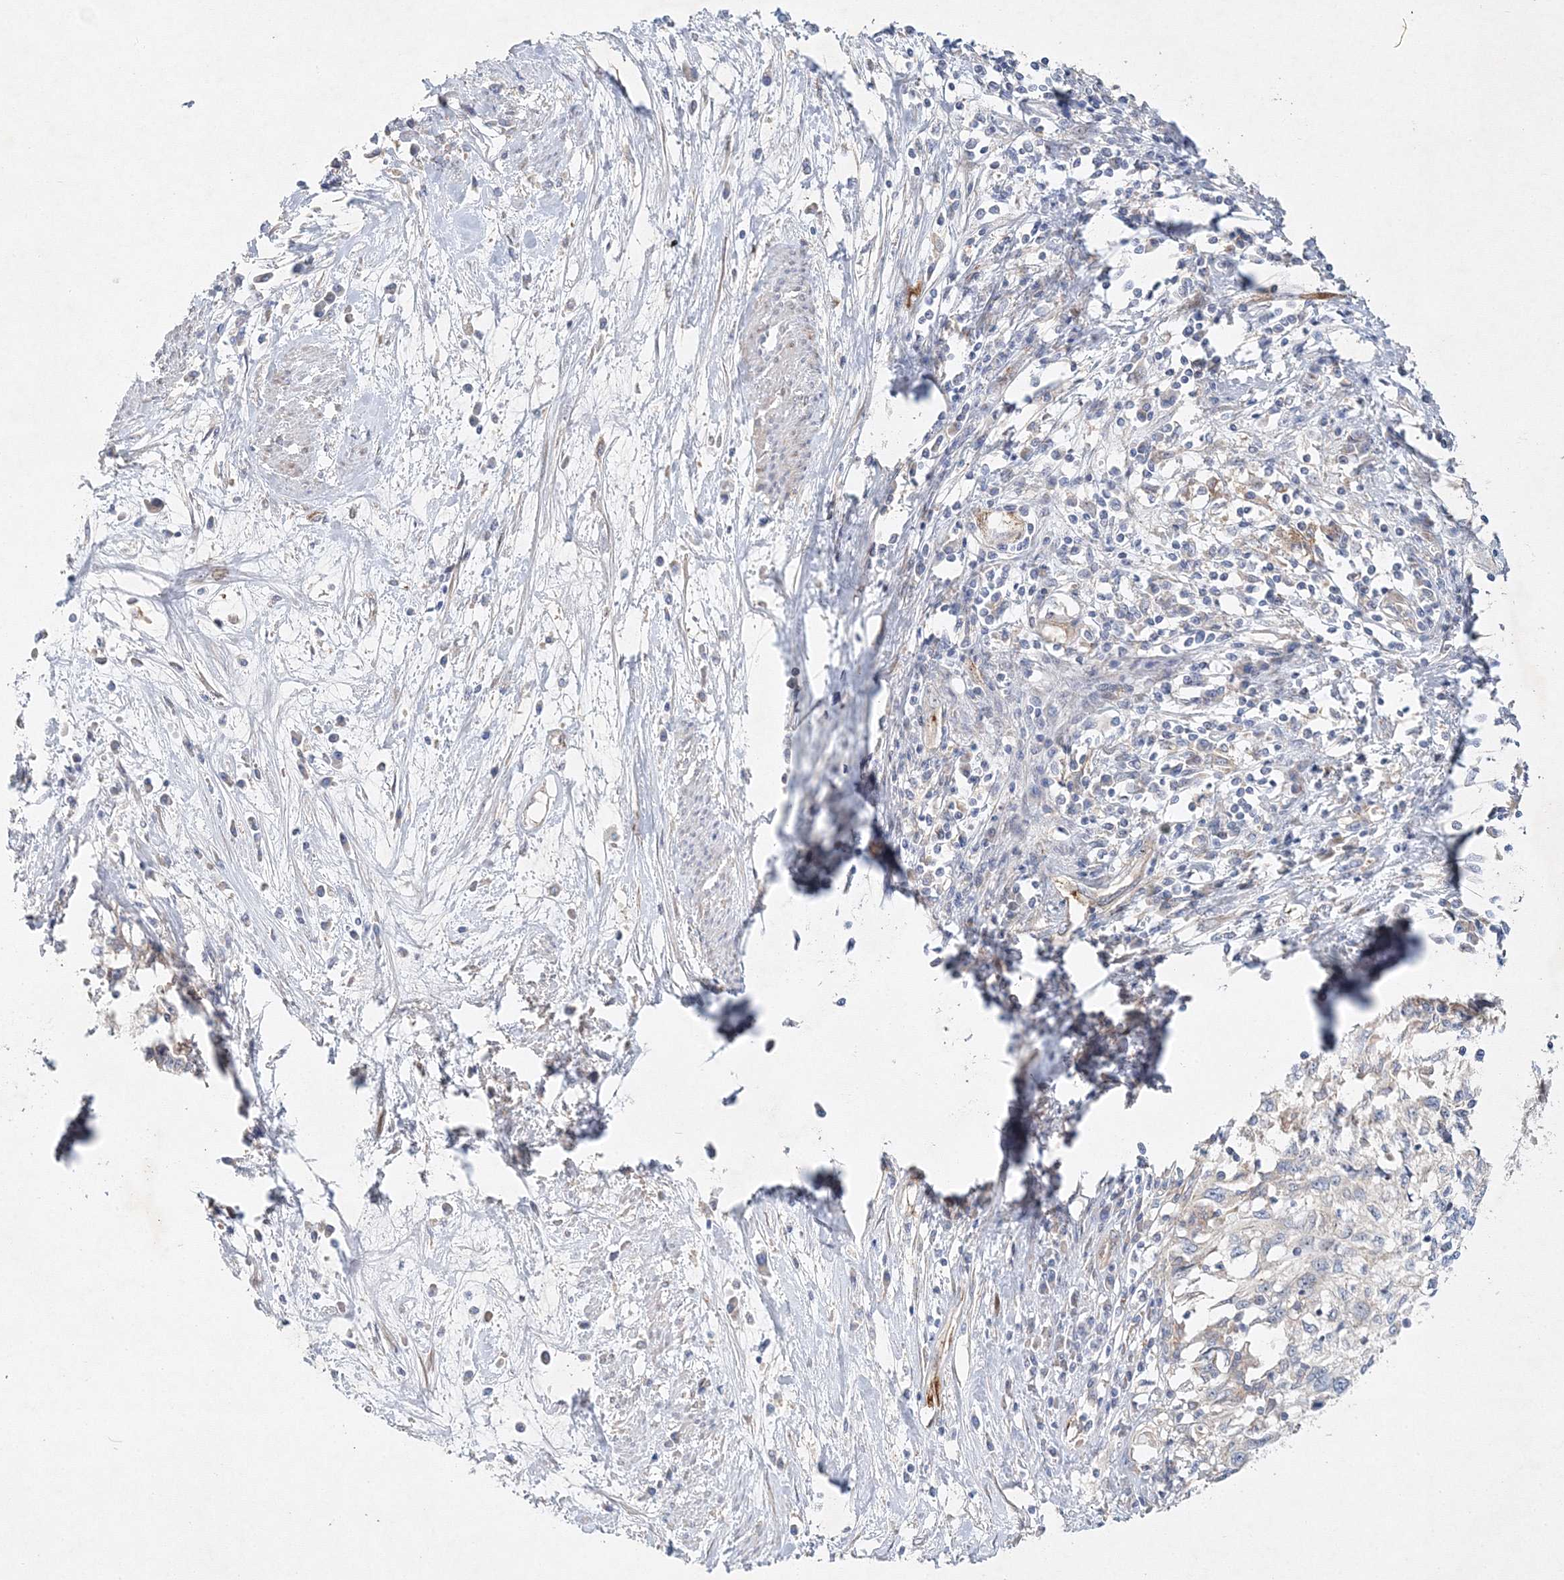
{"staining": {"intensity": "negative", "quantity": "none", "location": "none"}, "tissue": "cervical cancer", "cell_type": "Tumor cells", "image_type": "cancer", "snomed": [{"axis": "morphology", "description": "Squamous cell carcinoma, NOS"}, {"axis": "topography", "description": "Cervix"}], "caption": "Micrograph shows no significant protein positivity in tumor cells of squamous cell carcinoma (cervical).", "gene": "ZFYVE16", "patient": {"sex": "female", "age": 57}}